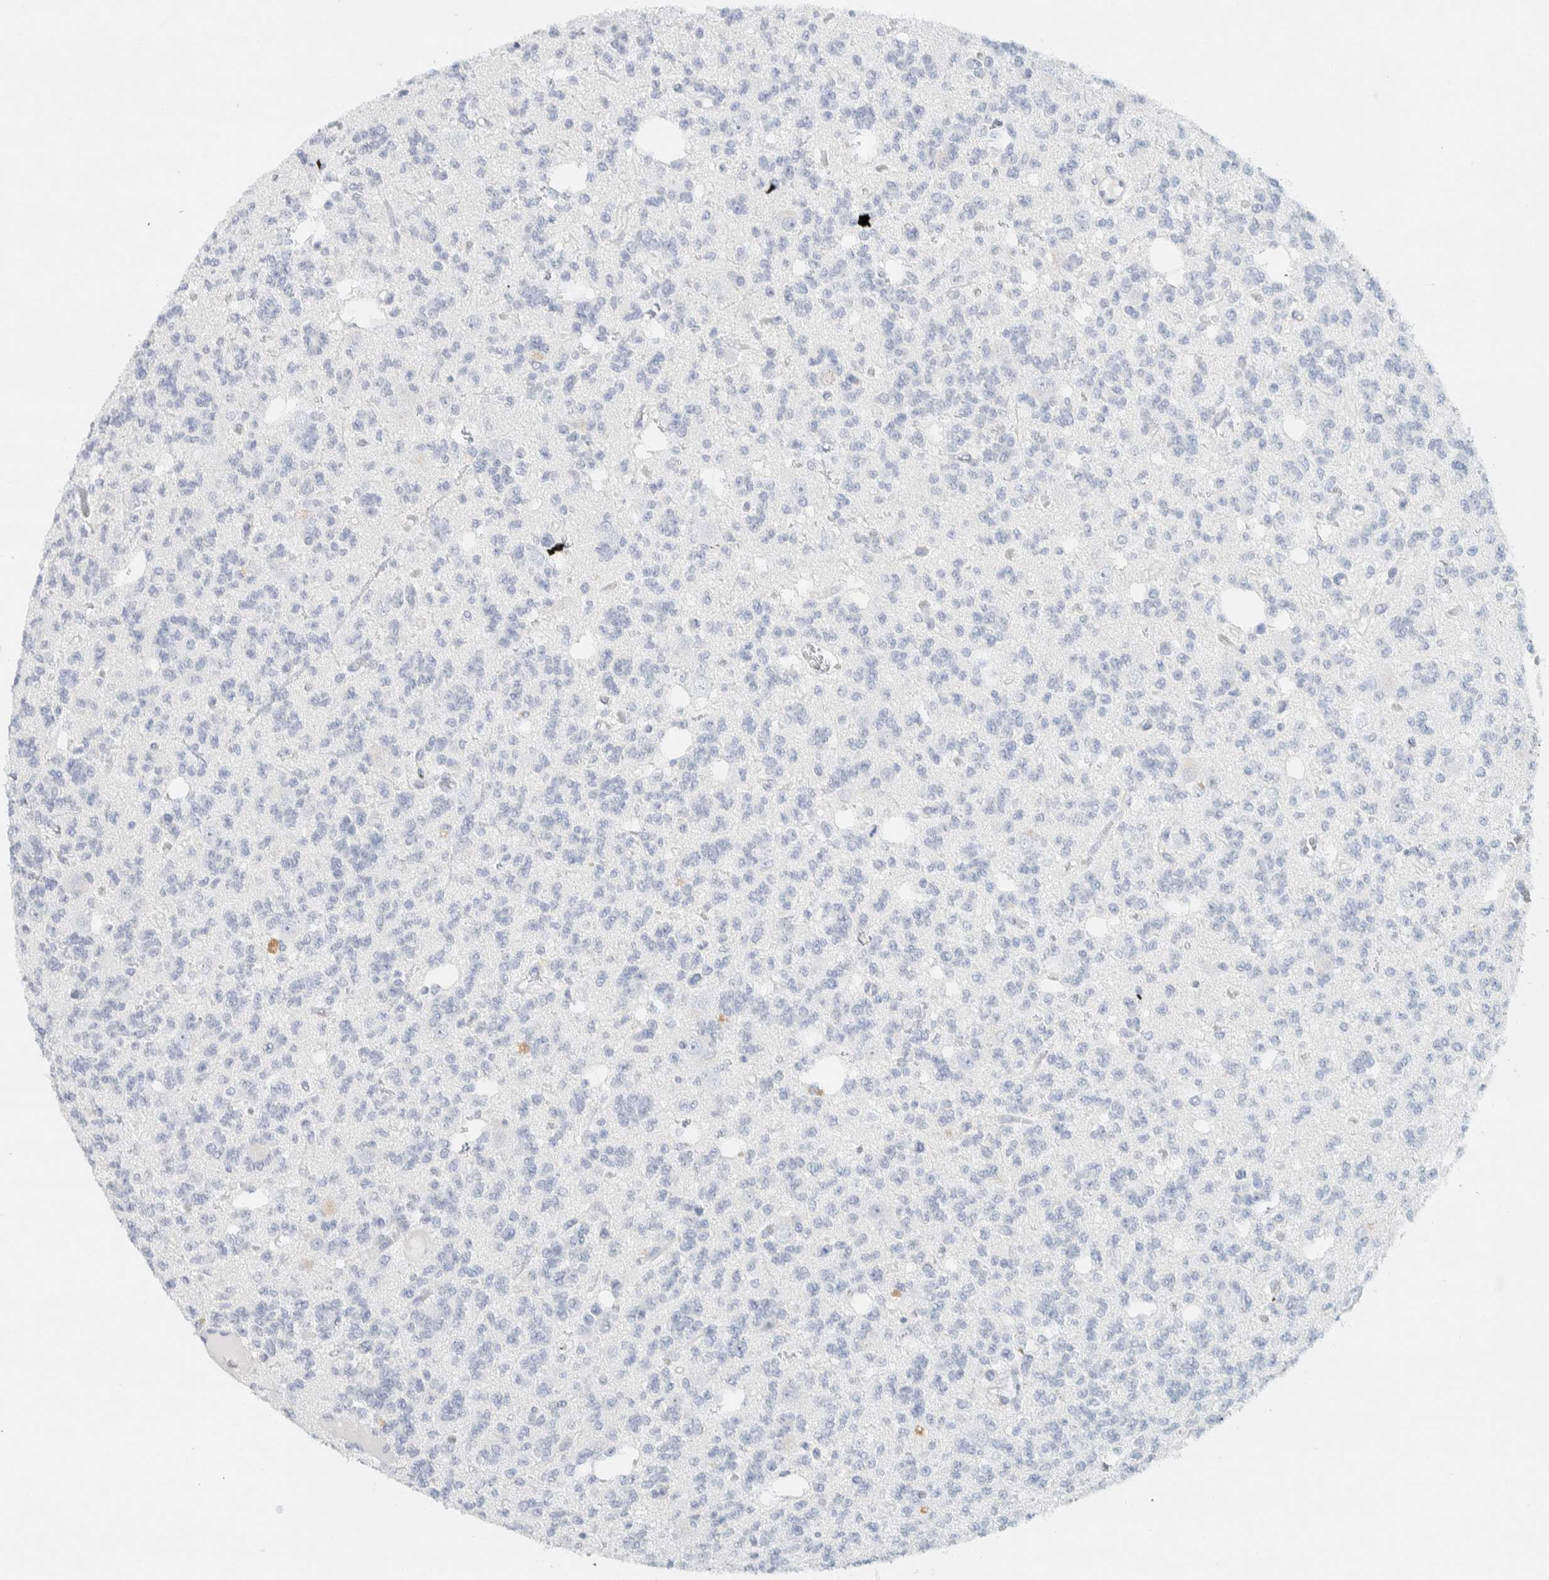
{"staining": {"intensity": "negative", "quantity": "none", "location": "none"}, "tissue": "glioma", "cell_type": "Tumor cells", "image_type": "cancer", "snomed": [{"axis": "morphology", "description": "Glioma, malignant, Low grade"}, {"axis": "topography", "description": "Brain"}], "caption": "This micrograph is of glioma stained with immunohistochemistry (IHC) to label a protein in brown with the nuclei are counter-stained blue. There is no expression in tumor cells.", "gene": "ALOX12B", "patient": {"sex": "male", "age": 38}}